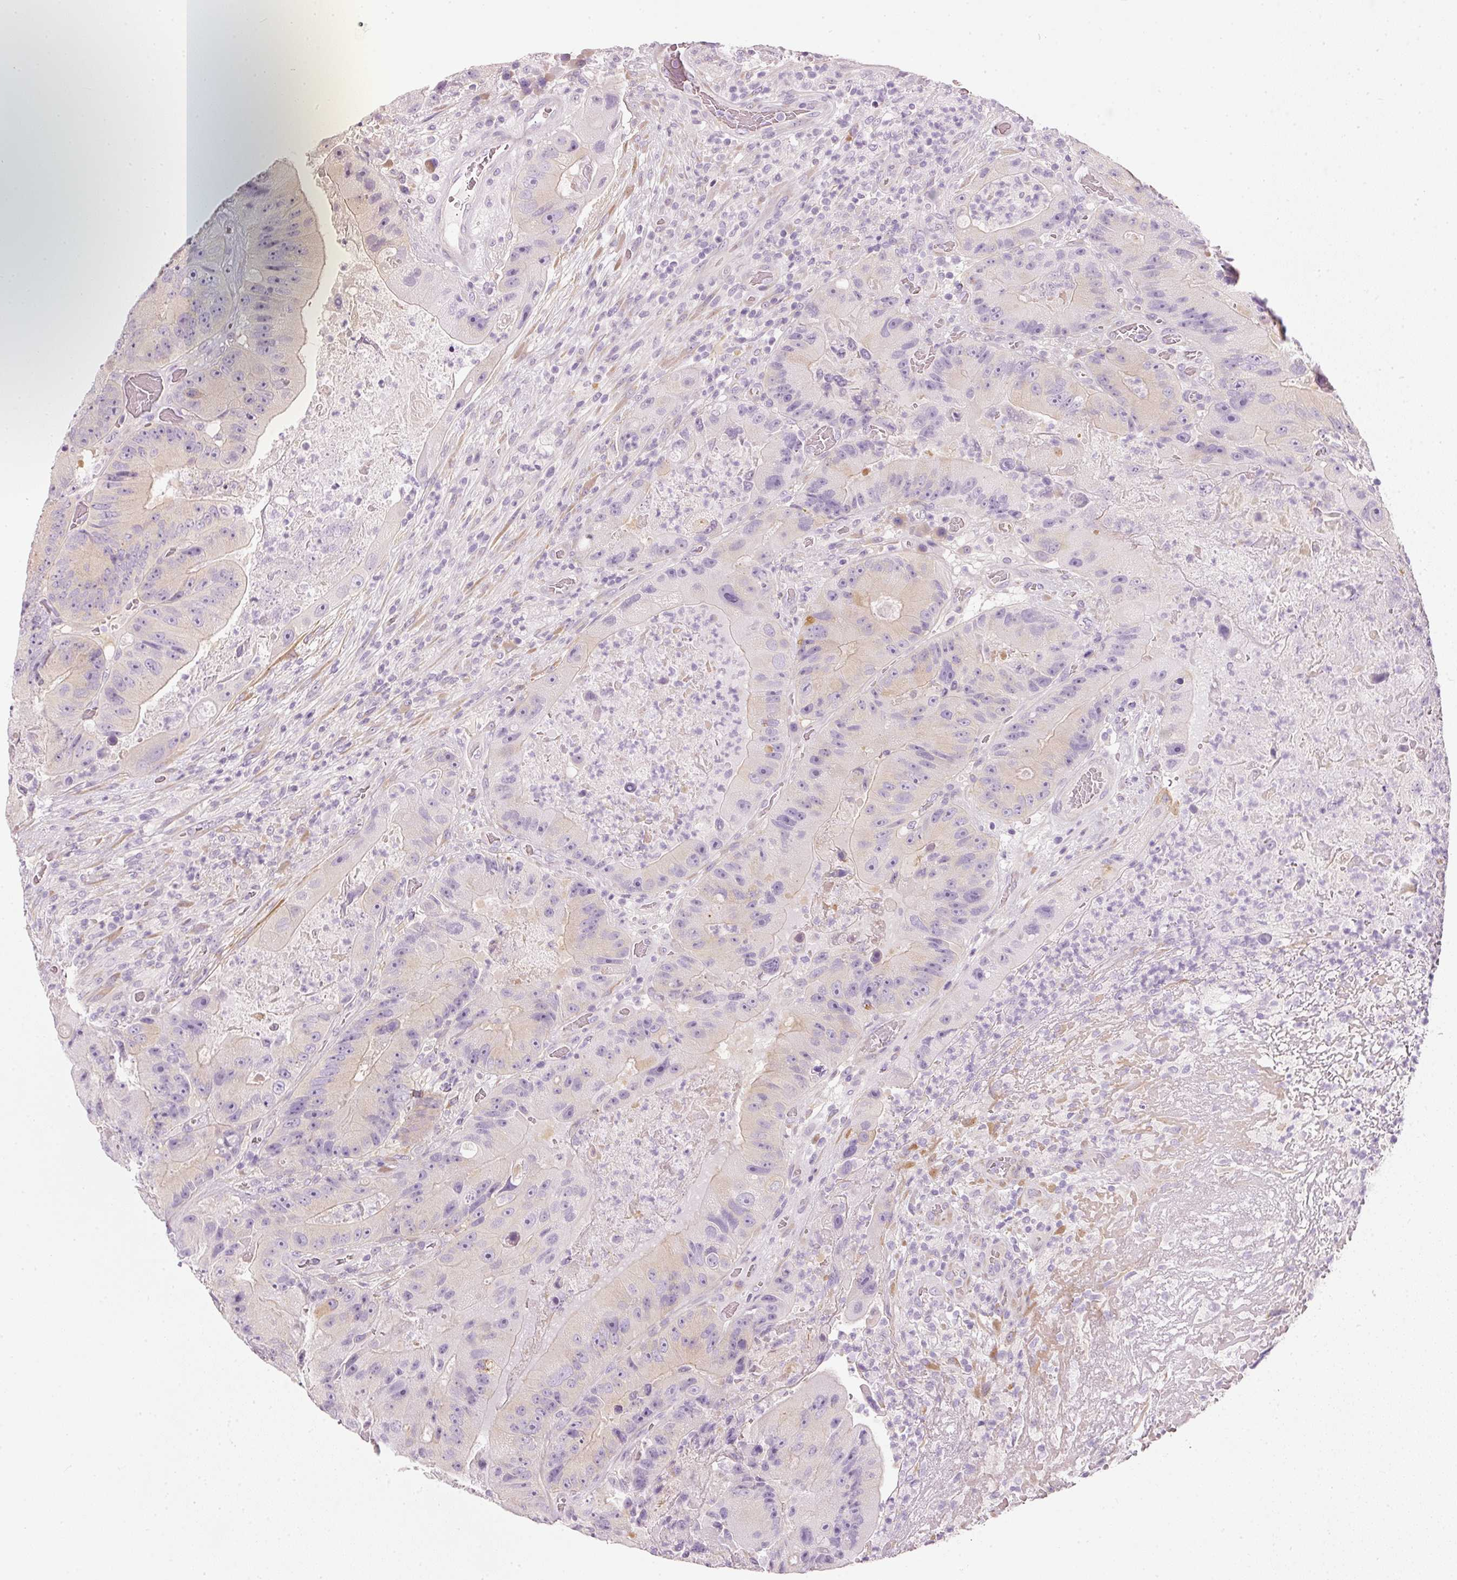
{"staining": {"intensity": "weak", "quantity": "<25%", "location": "cytoplasmic/membranous"}, "tissue": "colorectal cancer", "cell_type": "Tumor cells", "image_type": "cancer", "snomed": [{"axis": "morphology", "description": "Adenocarcinoma, NOS"}, {"axis": "topography", "description": "Colon"}], "caption": "Histopathology image shows no significant protein expression in tumor cells of colorectal cancer.", "gene": "PDXDC1", "patient": {"sex": "female", "age": 86}}